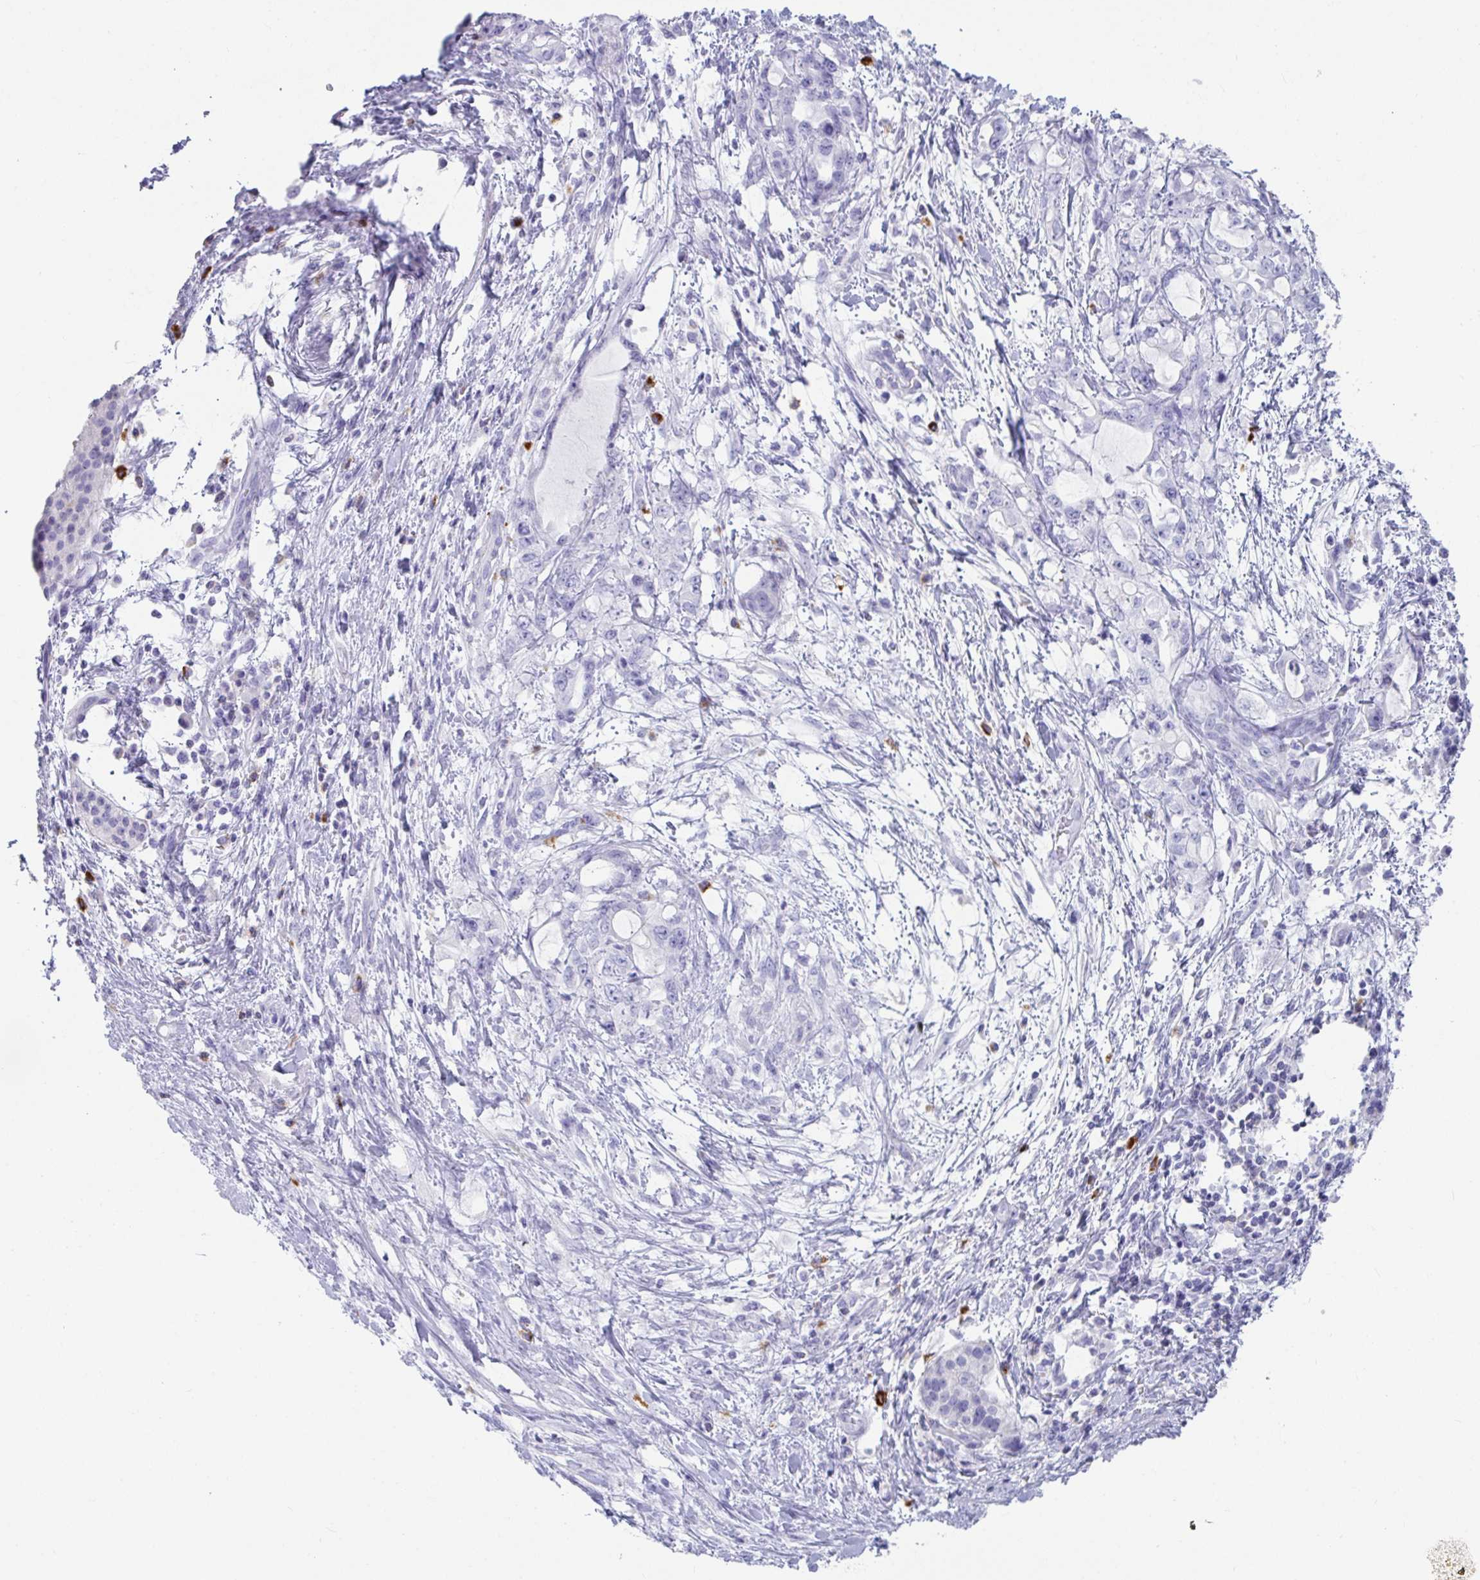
{"staining": {"intensity": "negative", "quantity": "none", "location": "none"}, "tissue": "pancreatic cancer", "cell_type": "Tumor cells", "image_type": "cancer", "snomed": [{"axis": "morphology", "description": "Adenocarcinoma, NOS"}, {"axis": "topography", "description": "Pancreas"}], "caption": "Tumor cells are negative for protein expression in human pancreatic cancer.", "gene": "PLA2G1B", "patient": {"sex": "female", "age": 61}}